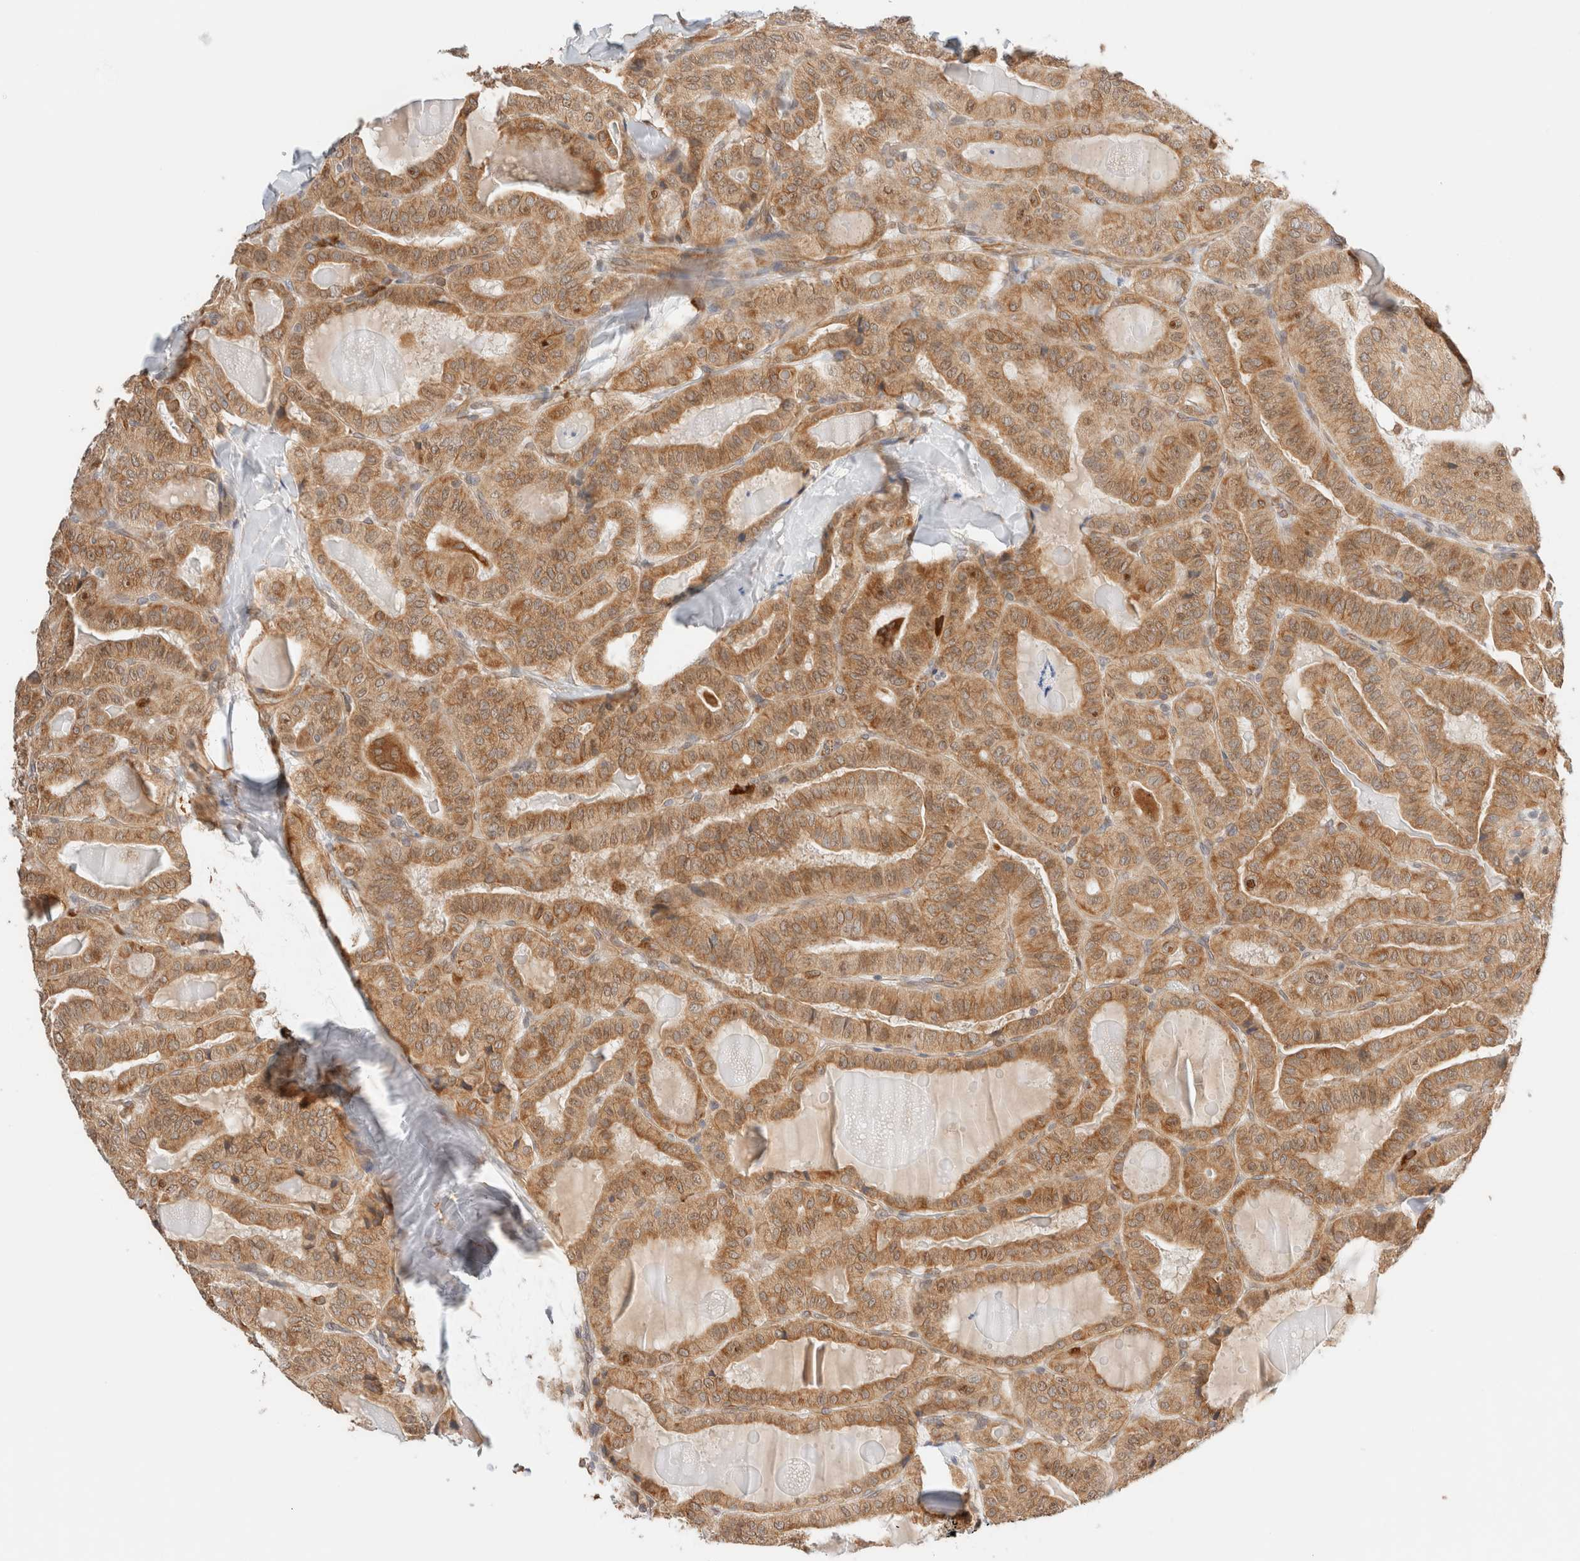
{"staining": {"intensity": "moderate", "quantity": ">75%", "location": "cytoplasmic/membranous,nuclear"}, "tissue": "thyroid cancer", "cell_type": "Tumor cells", "image_type": "cancer", "snomed": [{"axis": "morphology", "description": "Papillary adenocarcinoma, NOS"}, {"axis": "topography", "description": "Thyroid gland"}], "caption": "IHC micrograph of neoplastic tissue: papillary adenocarcinoma (thyroid) stained using immunohistochemistry (IHC) shows medium levels of moderate protein expression localized specifically in the cytoplasmic/membranous and nuclear of tumor cells, appearing as a cytoplasmic/membranous and nuclear brown color.", "gene": "SYVN1", "patient": {"sex": "male", "age": 77}}